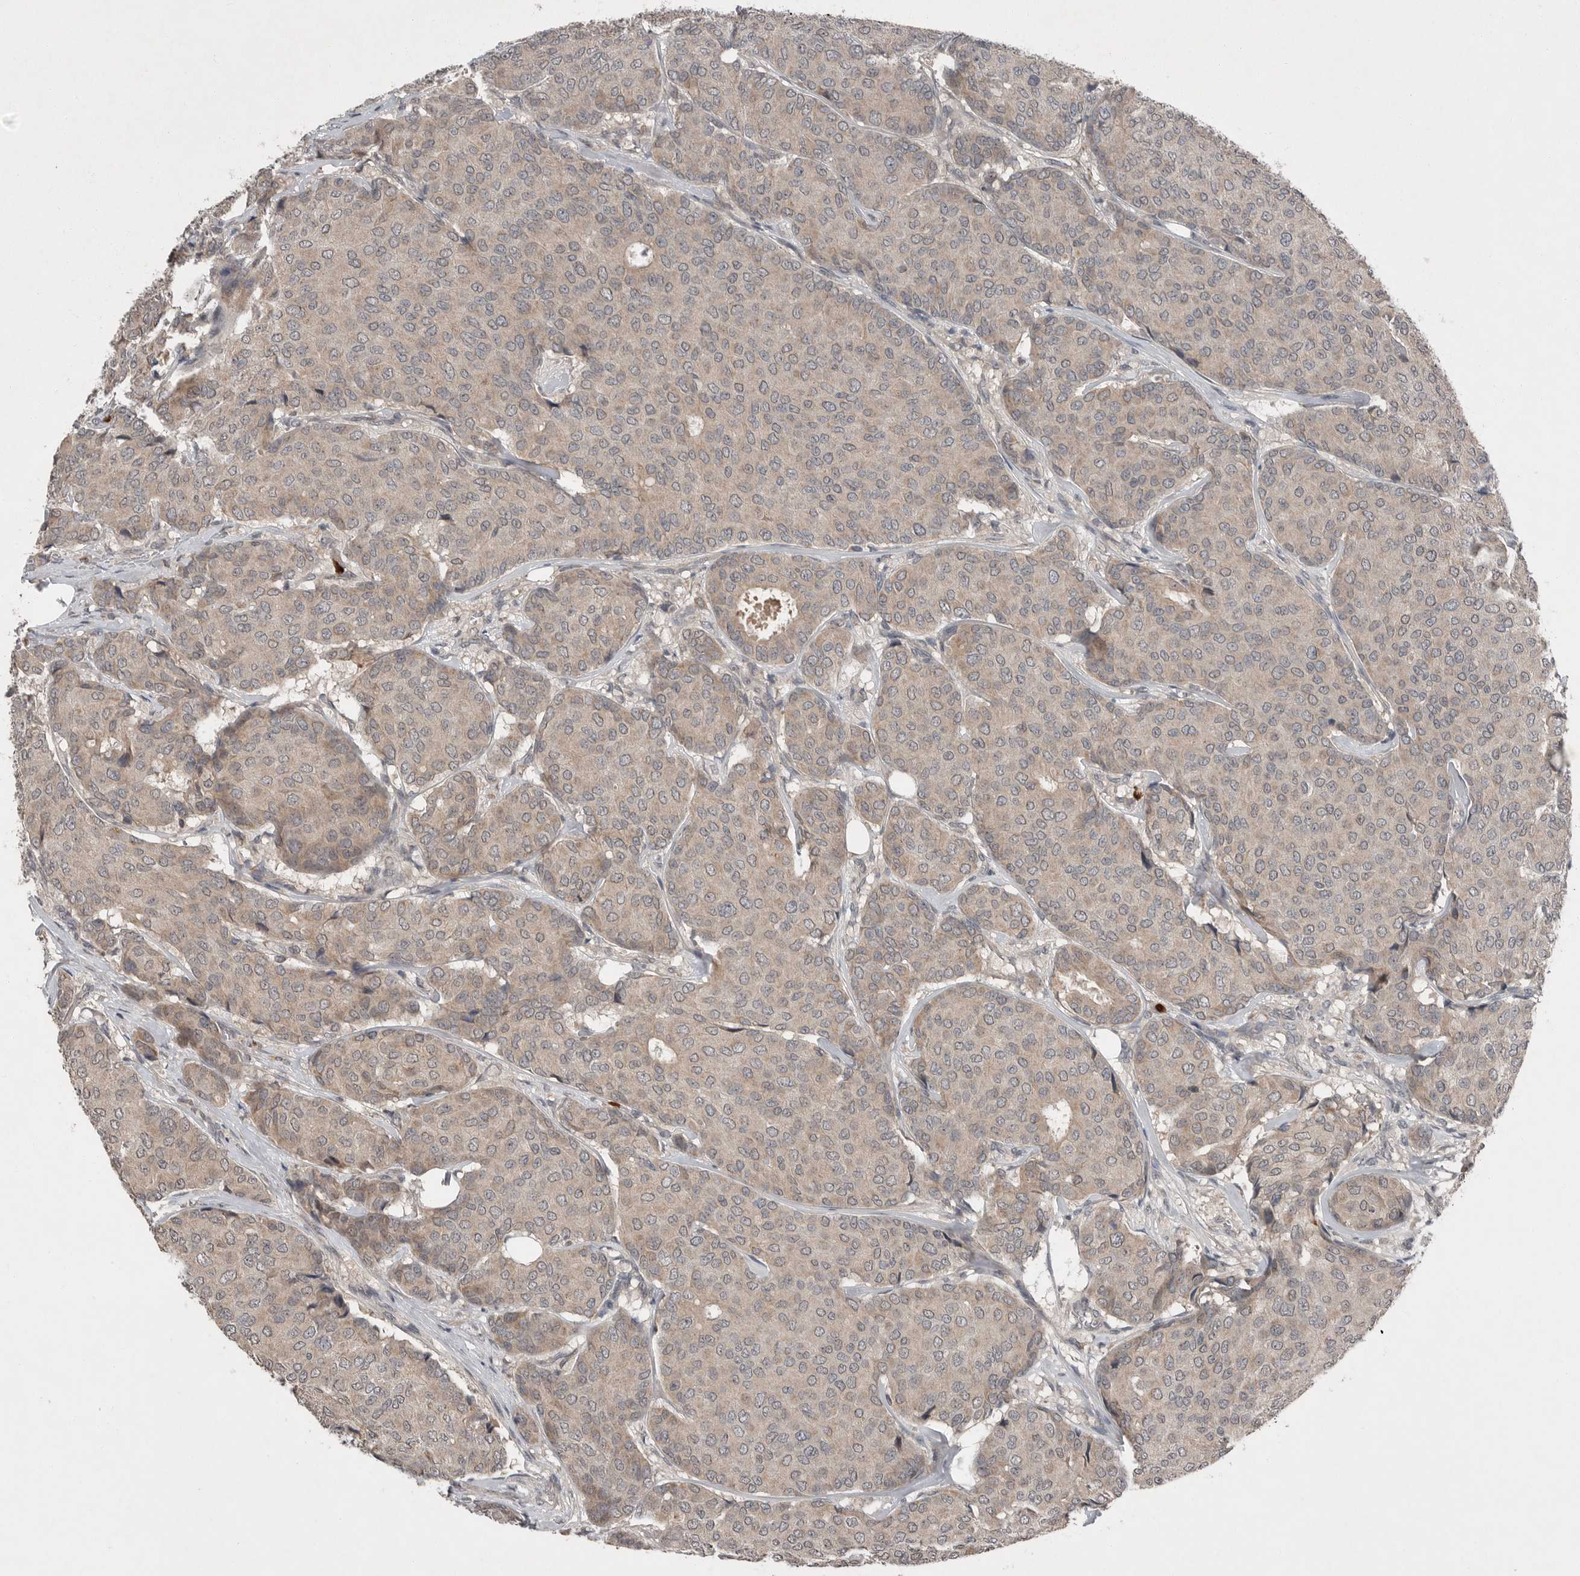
{"staining": {"intensity": "weak", "quantity": ">75%", "location": "cytoplasmic/membranous"}, "tissue": "breast cancer", "cell_type": "Tumor cells", "image_type": "cancer", "snomed": [{"axis": "morphology", "description": "Duct carcinoma"}, {"axis": "topography", "description": "Breast"}], "caption": "Protein analysis of breast cancer tissue shows weak cytoplasmic/membranous expression in about >75% of tumor cells.", "gene": "SCP2", "patient": {"sex": "female", "age": 75}}